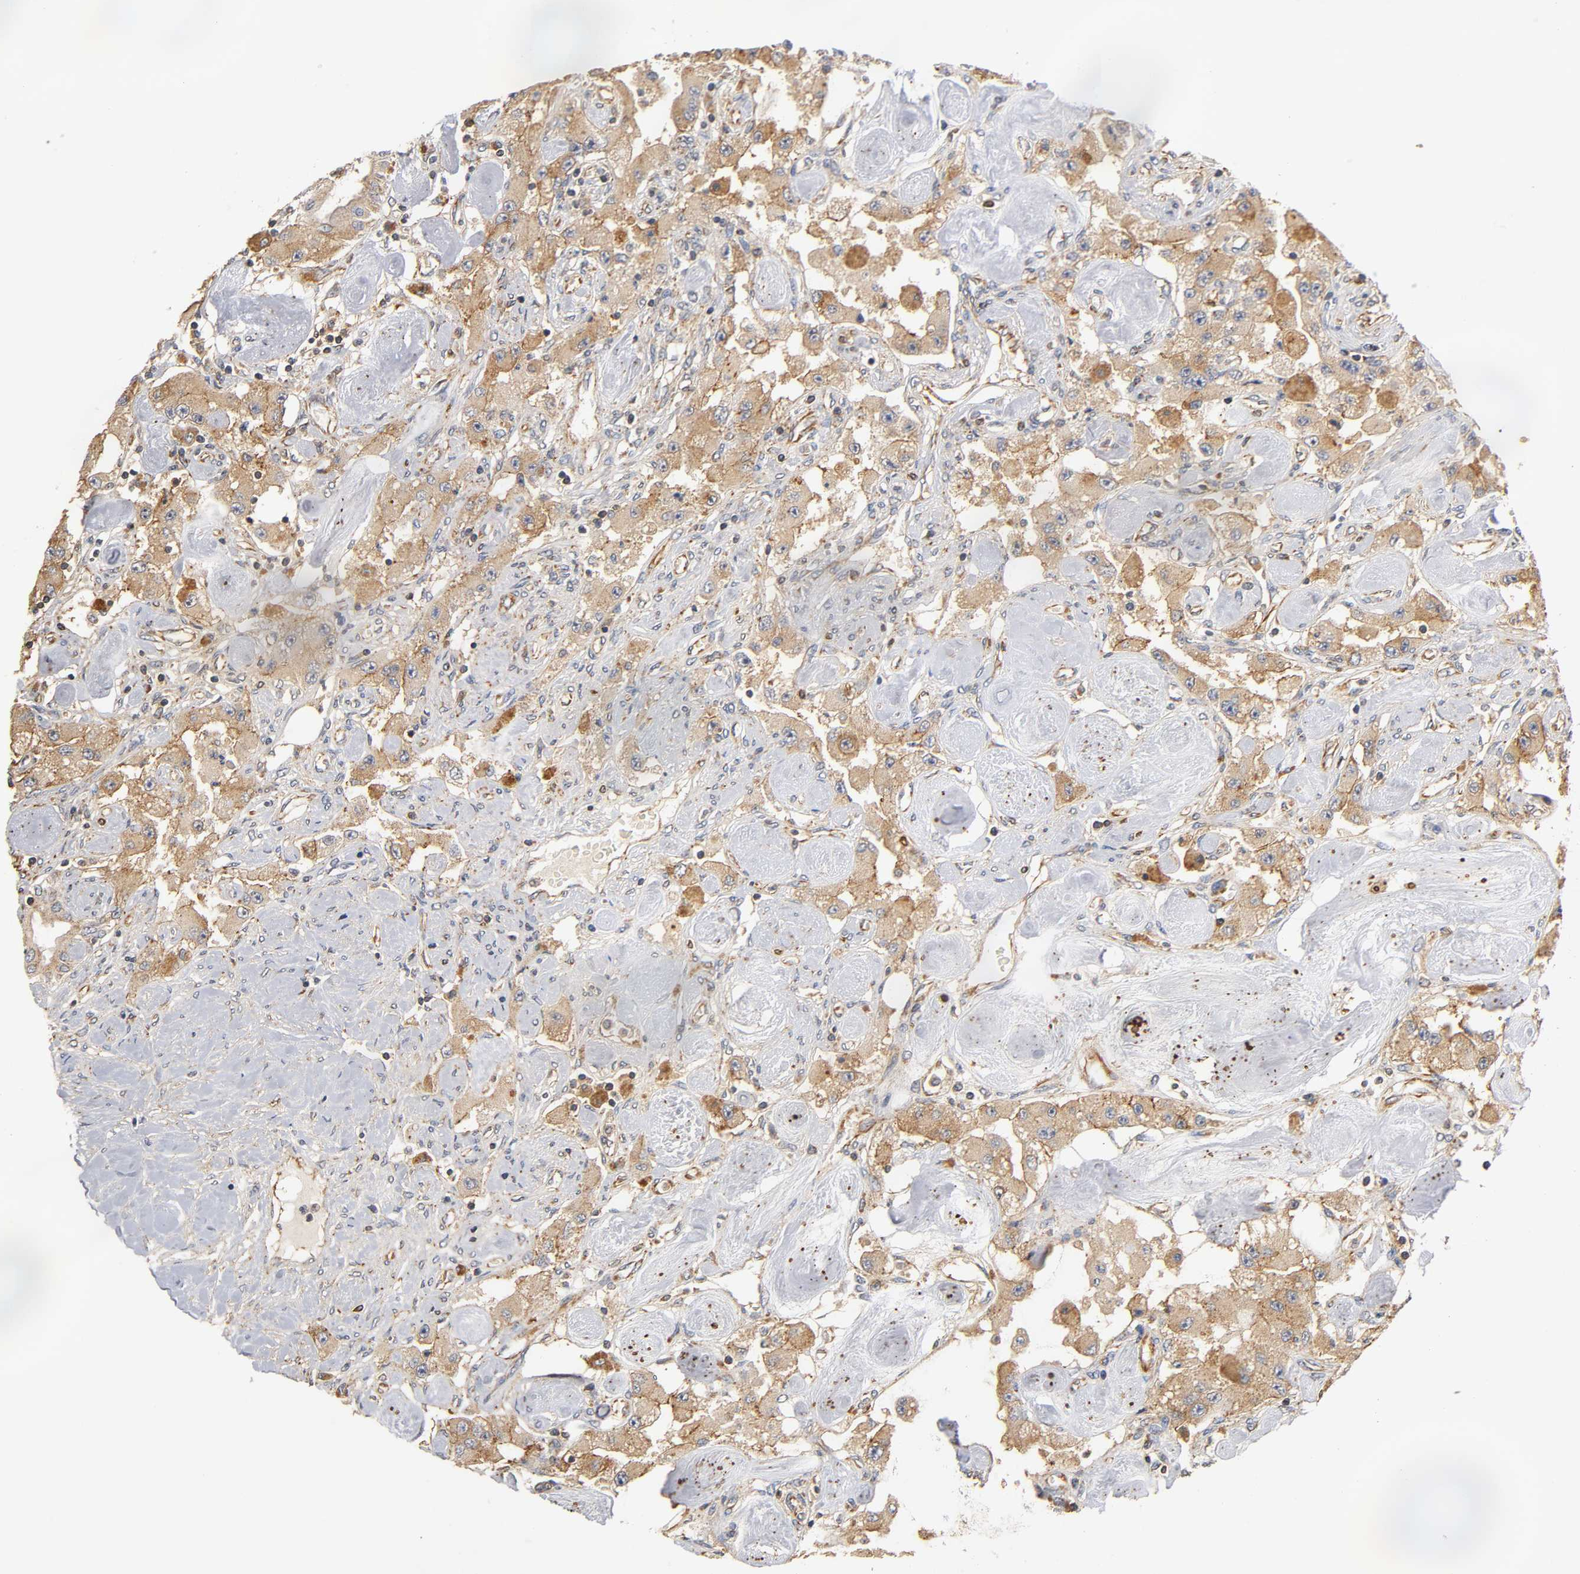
{"staining": {"intensity": "moderate", "quantity": ">75%", "location": "cytoplasmic/membranous"}, "tissue": "carcinoid", "cell_type": "Tumor cells", "image_type": "cancer", "snomed": [{"axis": "morphology", "description": "Carcinoid, malignant, NOS"}, {"axis": "topography", "description": "Pancreas"}], "caption": "DAB immunohistochemical staining of carcinoid shows moderate cytoplasmic/membranous protein expression in approximately >75% of tumor cells. The staining was performed using DAB, with brown indicating positive protein expression. Nuclei are stained blue with hematoxylin.", "gene": "SCAP", "patient": {"sex": "male", "age": 41}}